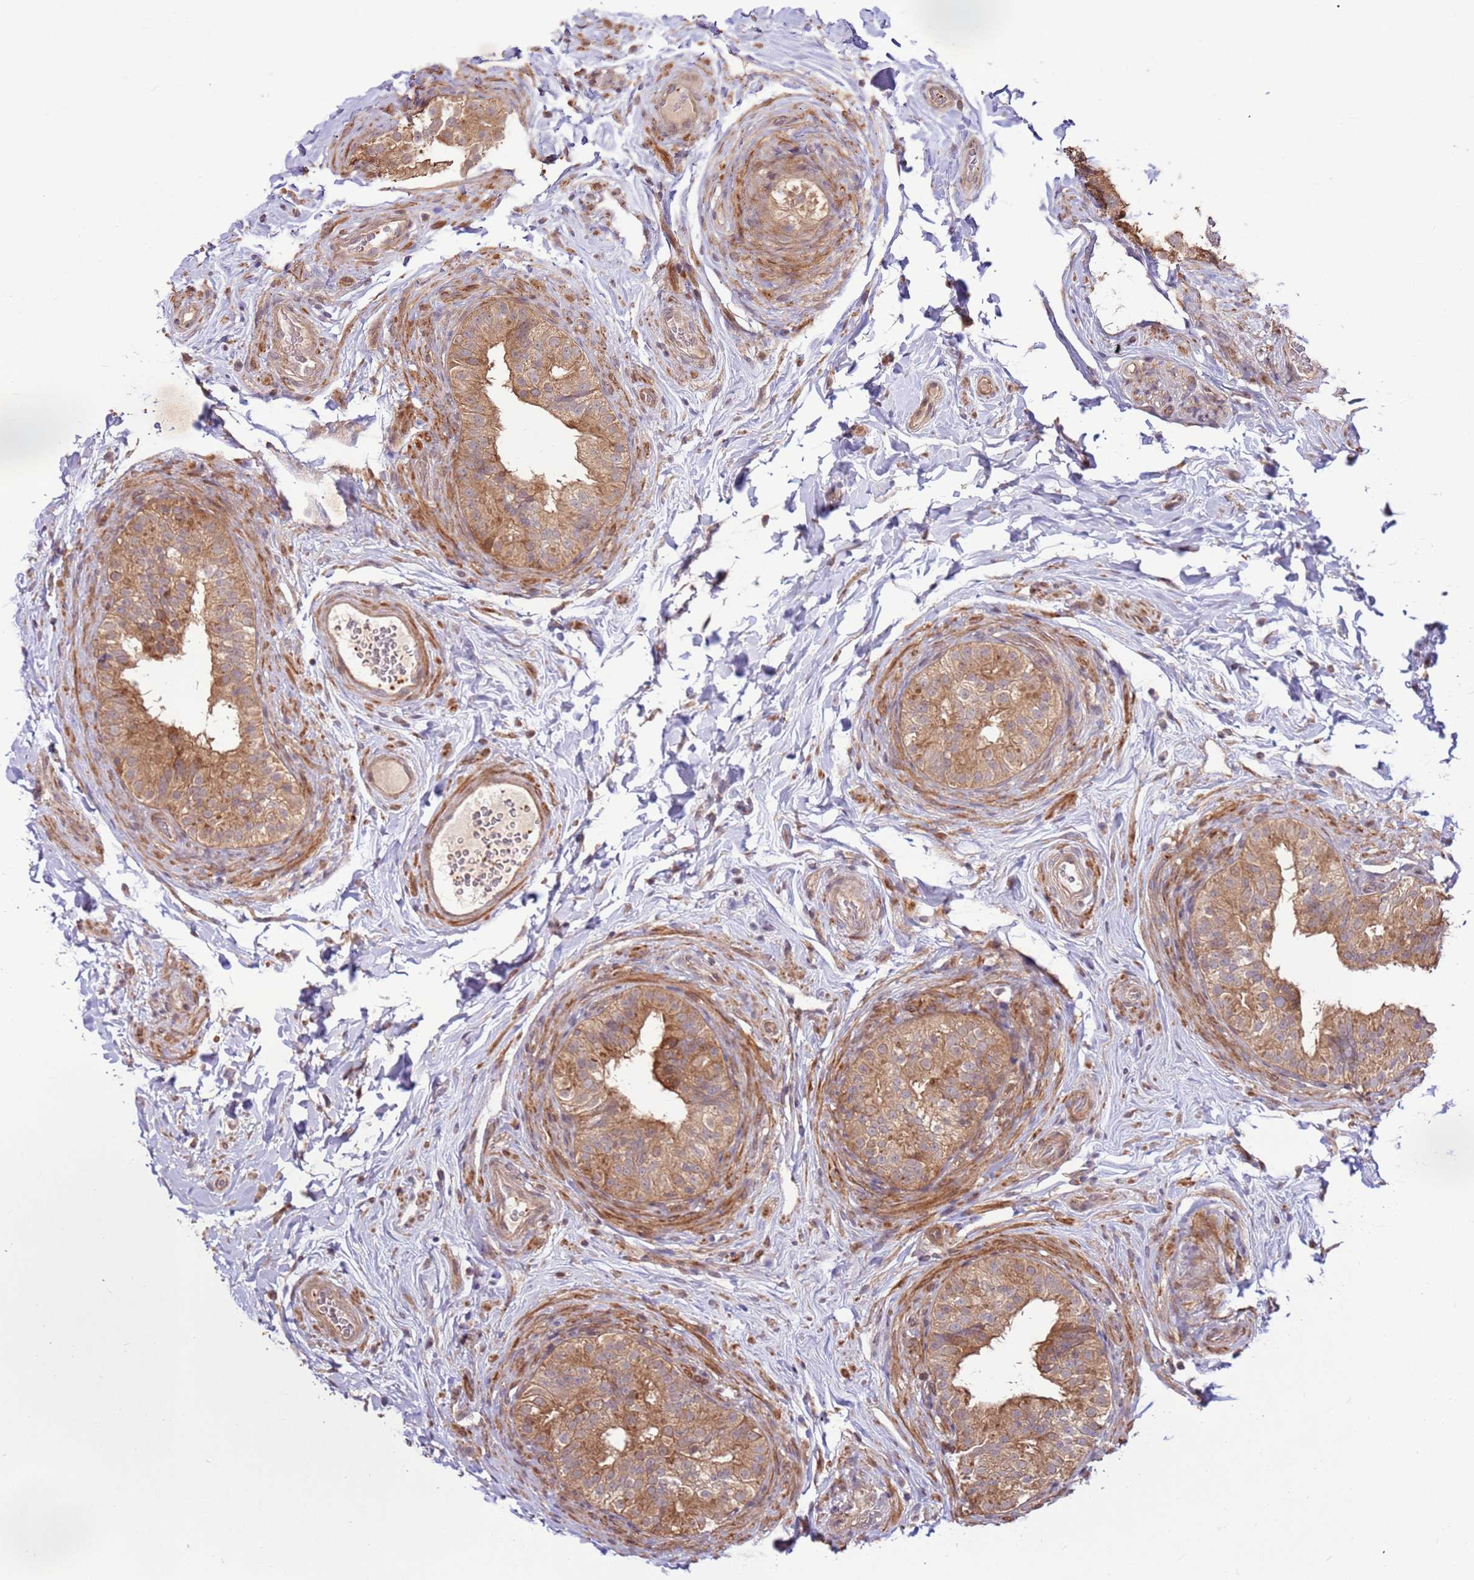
{"staining": {"intensity": "moderate", "quantity": ">75%", "location": "cytoplasmic/membranous,nuclear"}, "tissue": "epididymis", "cell_type": "Glandular cells", "image_type": "normal", "snomed": [{"axis": "morphology", "description": "Normal tissue, NOS"}, {"axis": "topography", "description": "Epididymis"}], "caption": "Protein staining by IHC reveals moderate cytoplasmic/membranous,nuclear expression in approximately >75% of glandular cells in unremarkable epididymis. (IHC, brightfield microscopy, high magnification).", "gene": "CCDC112", "patient": {"sex": "male", "age": 49}}